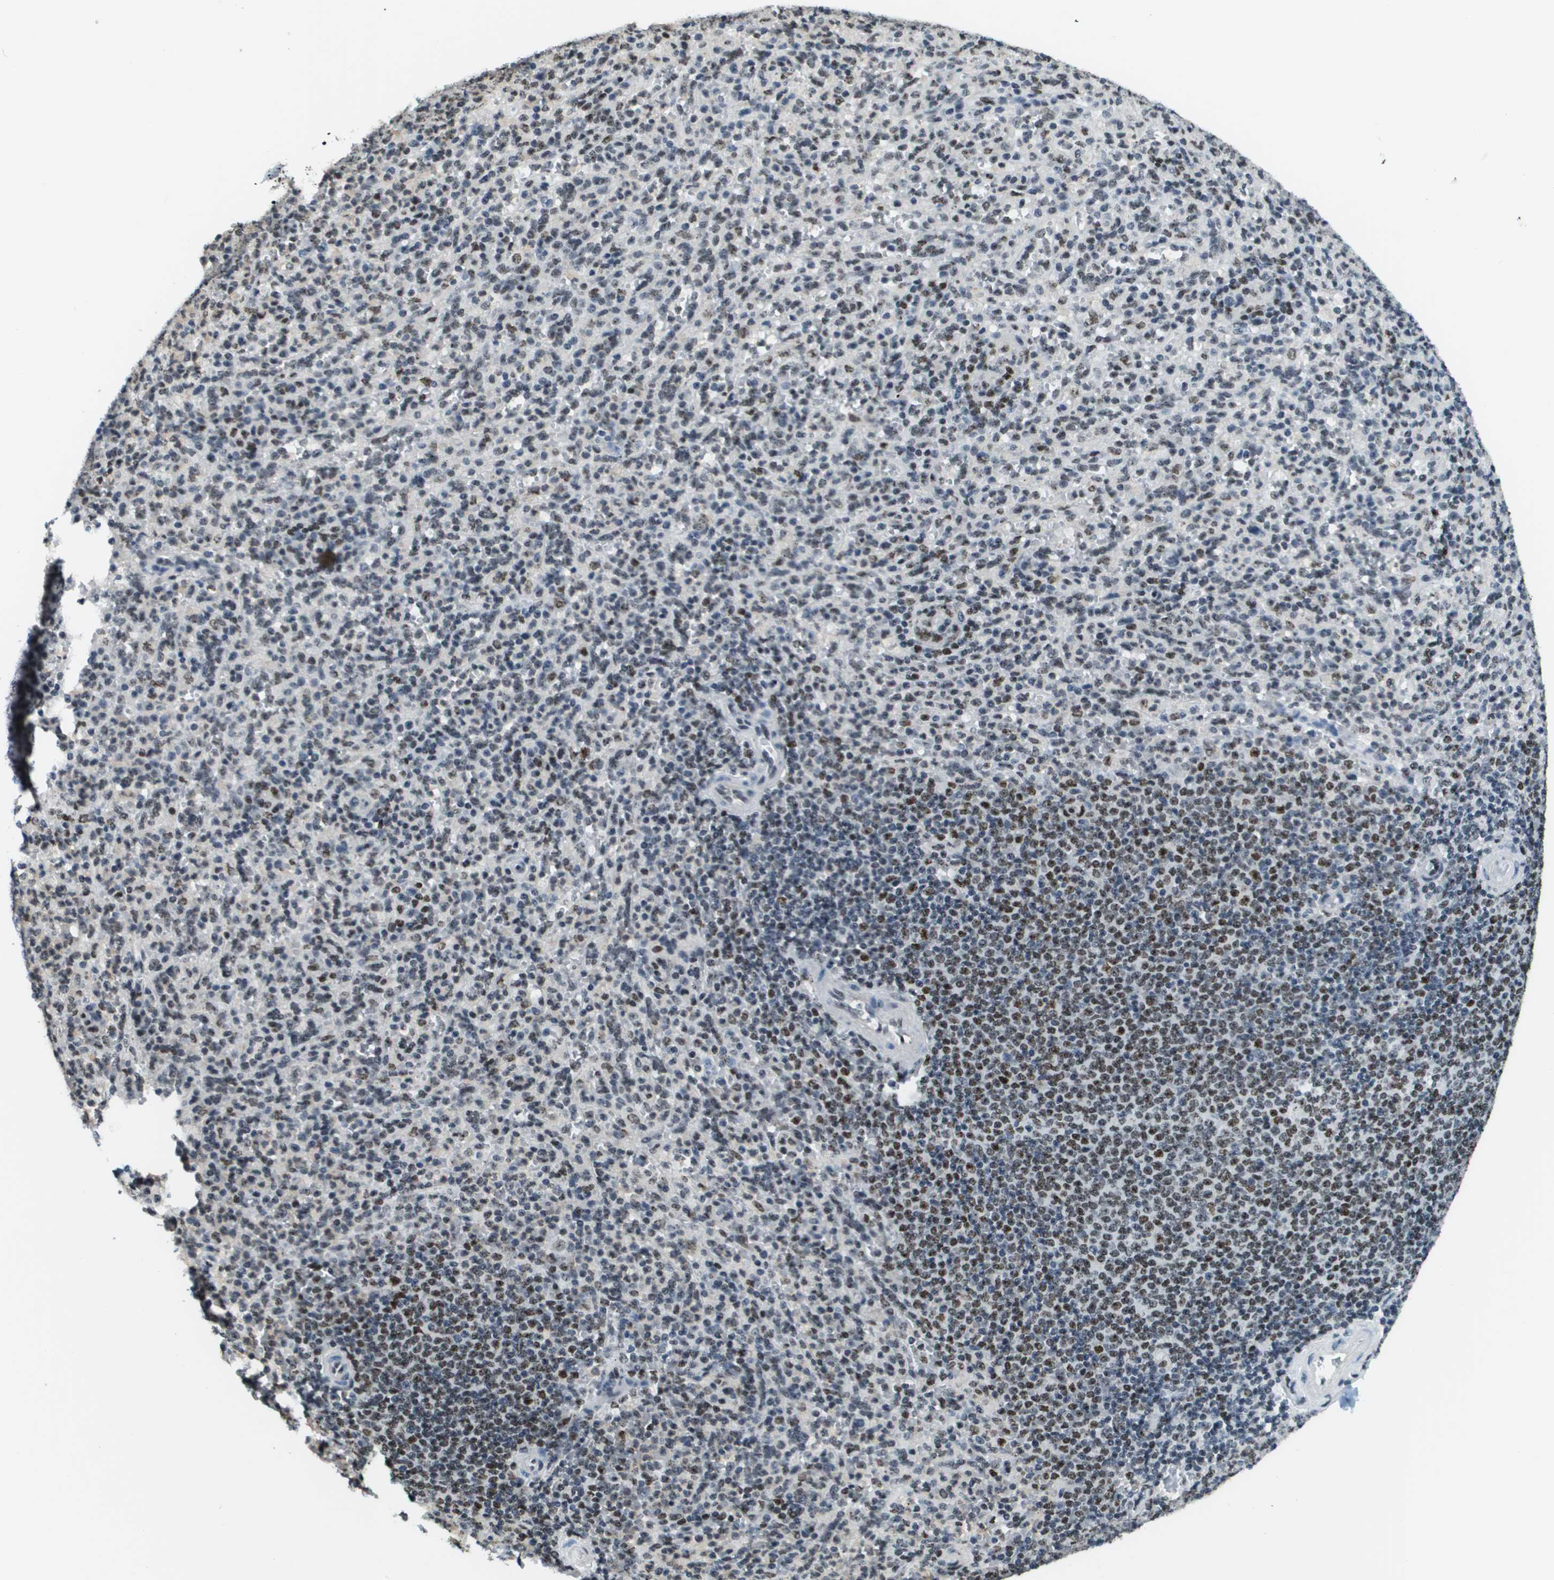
{"staining": {"intensity": "moderate", "quantity": "25%-75%", "location": "nuclear"}, "tissue": "spleen", "cell_type": "Cells in red pulp", "image_type": "normal", "snomed": [{"axis": "morphology", "description": "Normal tissue, NOS"}, {"axis": "topography", "description": "Spleen"}], "caption": "Human spleen stained with a brown dye displays moderate nuclear positive staining in about 25%-75% of cells in red pulp.", "gene": "SP100", "patient": {"sex": "male", "age": 36}}